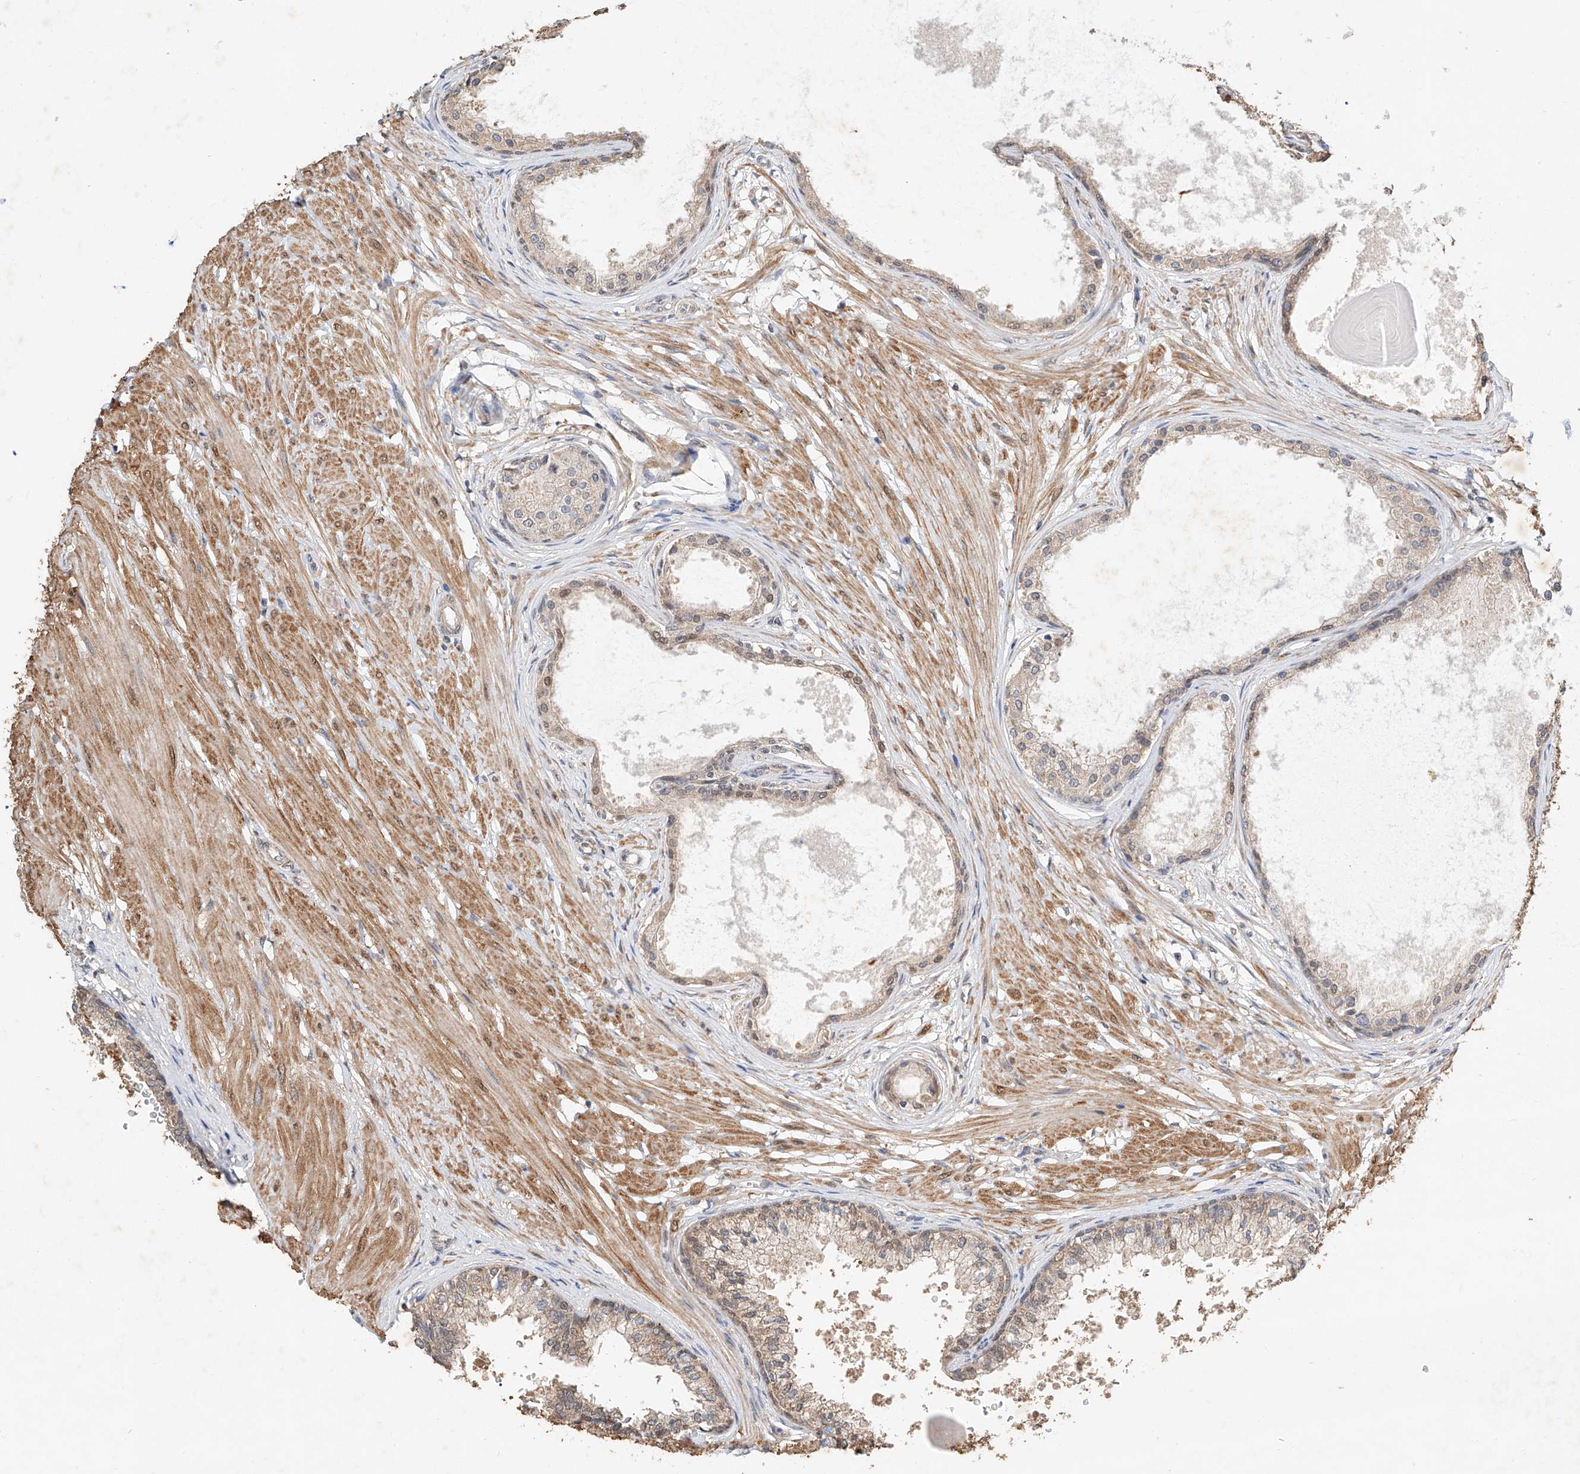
{"staining": {"intensity": "weak", "quantity": "25%-75%", "location": "cytoplasmic/membranous"}, "tissue": "prostate", "cell_type": "Glandular cells", "image_type": "normal", "snomed": [{"axis": "morphology", "description": "Normal tissue, NOS"}, {"axis": "topography", "description": "Prostate"}], "caption": "Immunohistochemistry (IHC) photomicrograph of benign prostate: prostate stained using IHC displays low levels of weak protein expression localized specifically in the cytoplasmic/membranous of glandular cells, appearing as a cytoplasmic/membranous brown color.", "gene": "CTDP1", "patient": {"sex": "male", "age": 48}}